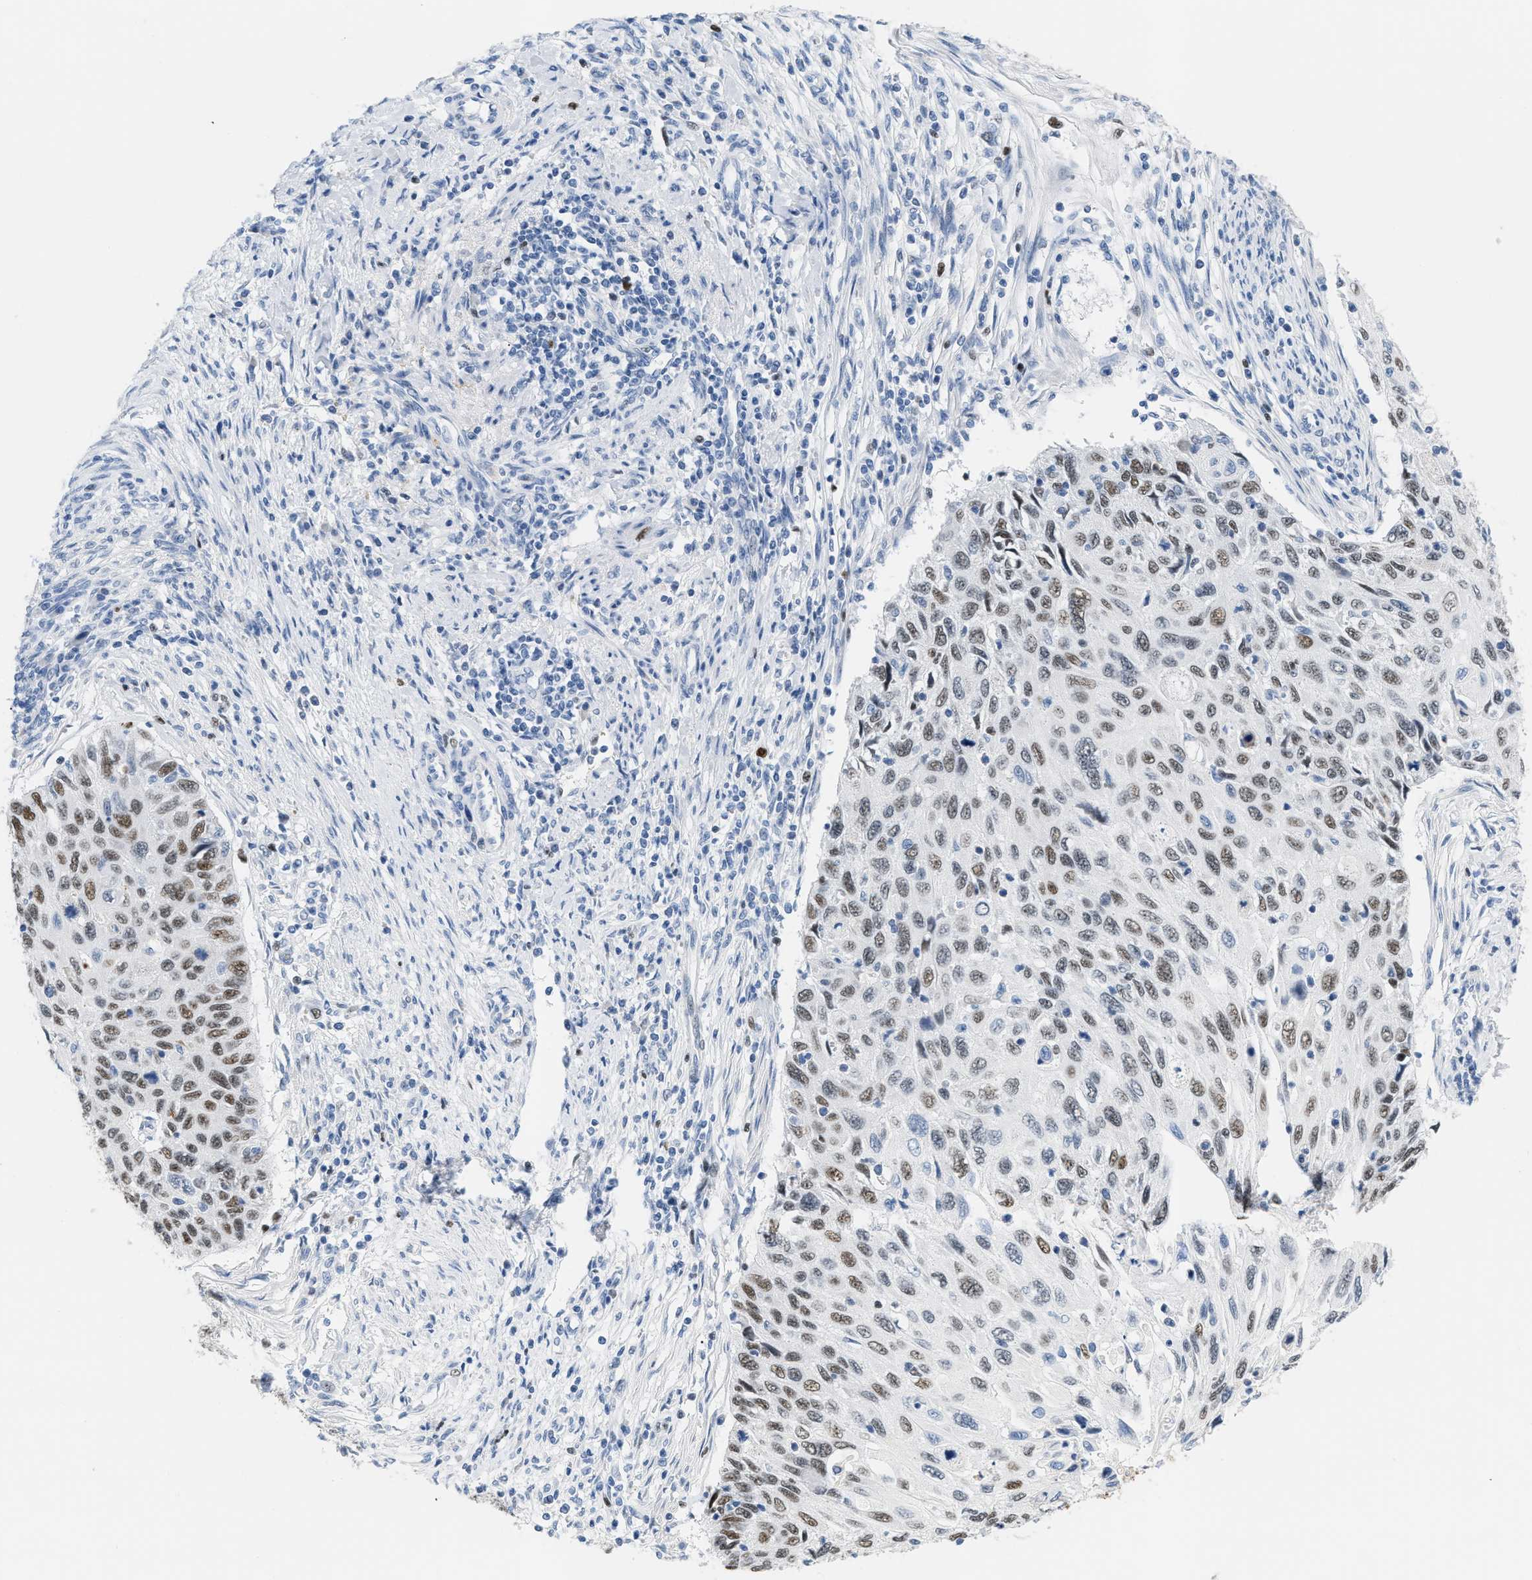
{"staining": {"intensity": "moderate", "quantity": "25%-75%", "location": "nuclear"}, "tissue": "cervical cancer", "cell_type": "Tumor cells", "image_type": "cancer", "snomed": [{"axis": "morphology", "description": "Squamous cell carcinoma, NOS"}, {"axis": "topography", "description": "Cervix"}], "caption": "A micrograph showing moderate nuclear expression in about 25%-75% of tumor cells in squamous cell carcinoma (cervical), as visualized by brown immunohistochemical staining.", "gene": "MCM7", "patient": {"sex": "female", "age": 70}}